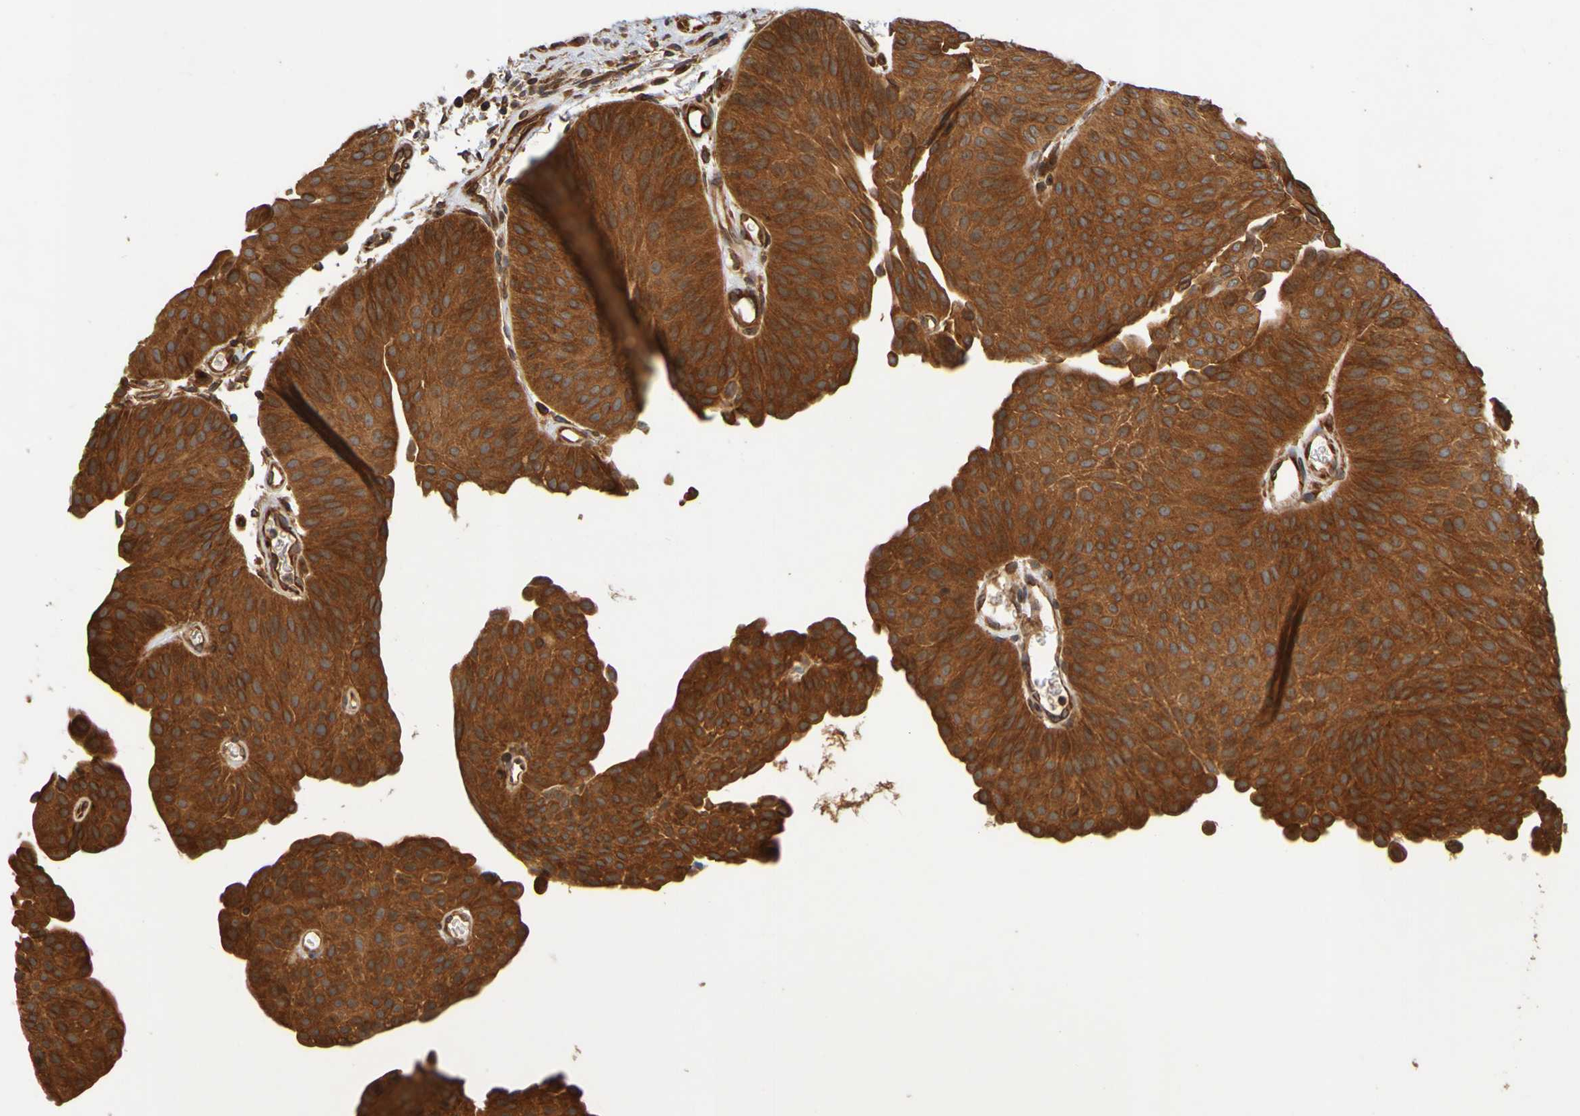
{"staining": {"intensity": "strong", "quantity": ">75%", "location": "cytoplasmic/membranous"}, "tissue": "urothelial cancer", "cell_type": "Tumor cells", "image_type": "cancer", "snomed": [{"axis": "morphology", "description": "Urothelial carcinoma, Low grade"}, {"axis": "topography", "description": "Urinary bladder"}], "caption": "This image exhibits immunohistochemistry (IHC) staining of human low-grade urothelial carcinoma, with high strong cytoplasmic/membranous expression in approximately >75% of tumor cells.", "gene": "OCRL", "patient": {"sex": "female", "age": 60}}